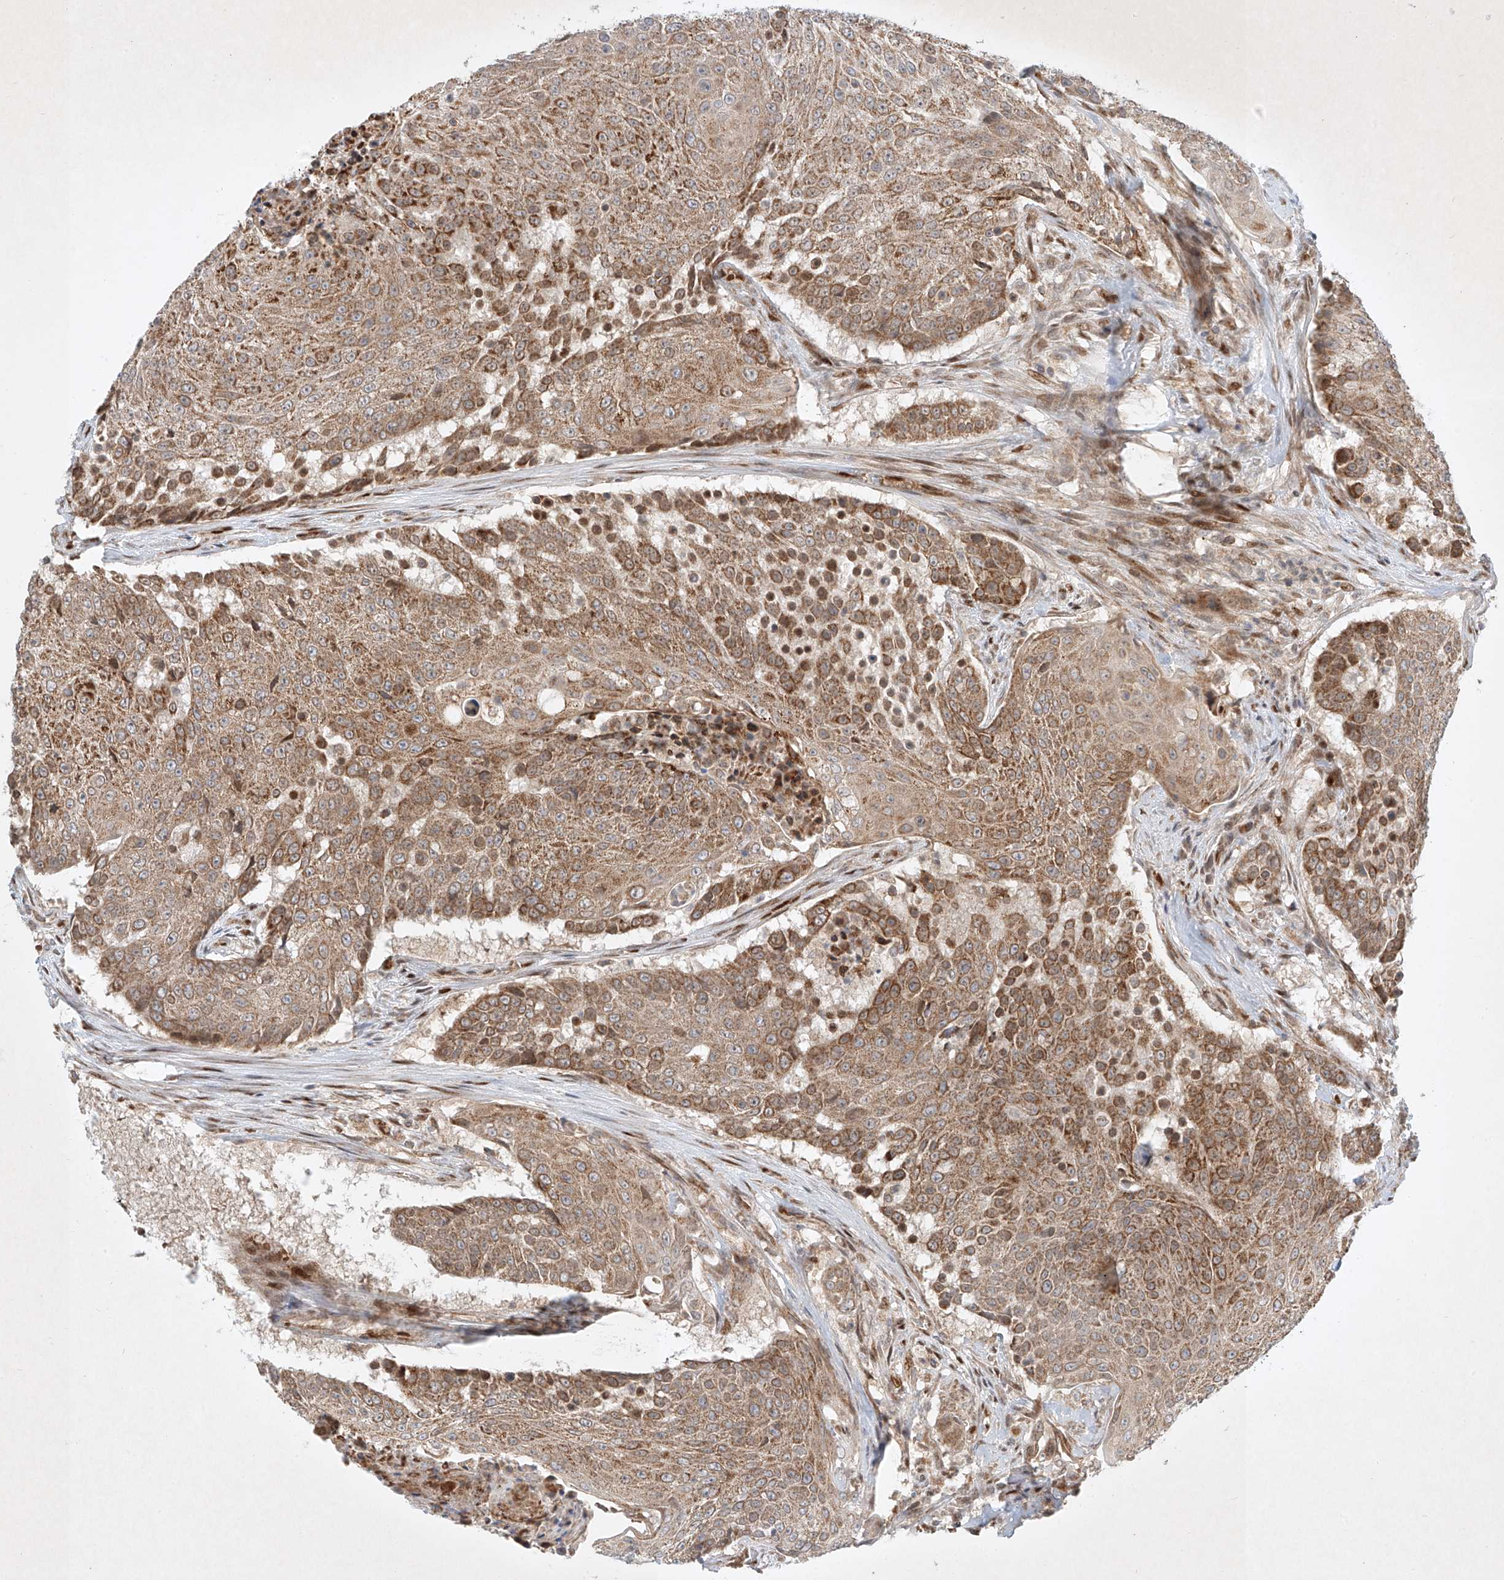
{"staining": {"intensity": "moderate", "quantity": ">75%", "location": "cytoplasmic/membranous"}, "tissue": "urothelial cancer", "cell_type": "Tumor cells", "image_type": "cancer", "snomed": [{"axis": "morphology", "description": "Urothelial carcinoma, High grade"}, {"axis": "topography", "description": "Urinary bladder"}], "caption": "A brown stain highlights moderate cytoplasmic/membranous staining of a protein in human urothelial cancer tumor cells.", "gene": "EPG5", "patient": {"sex": "female", "age": 63}}